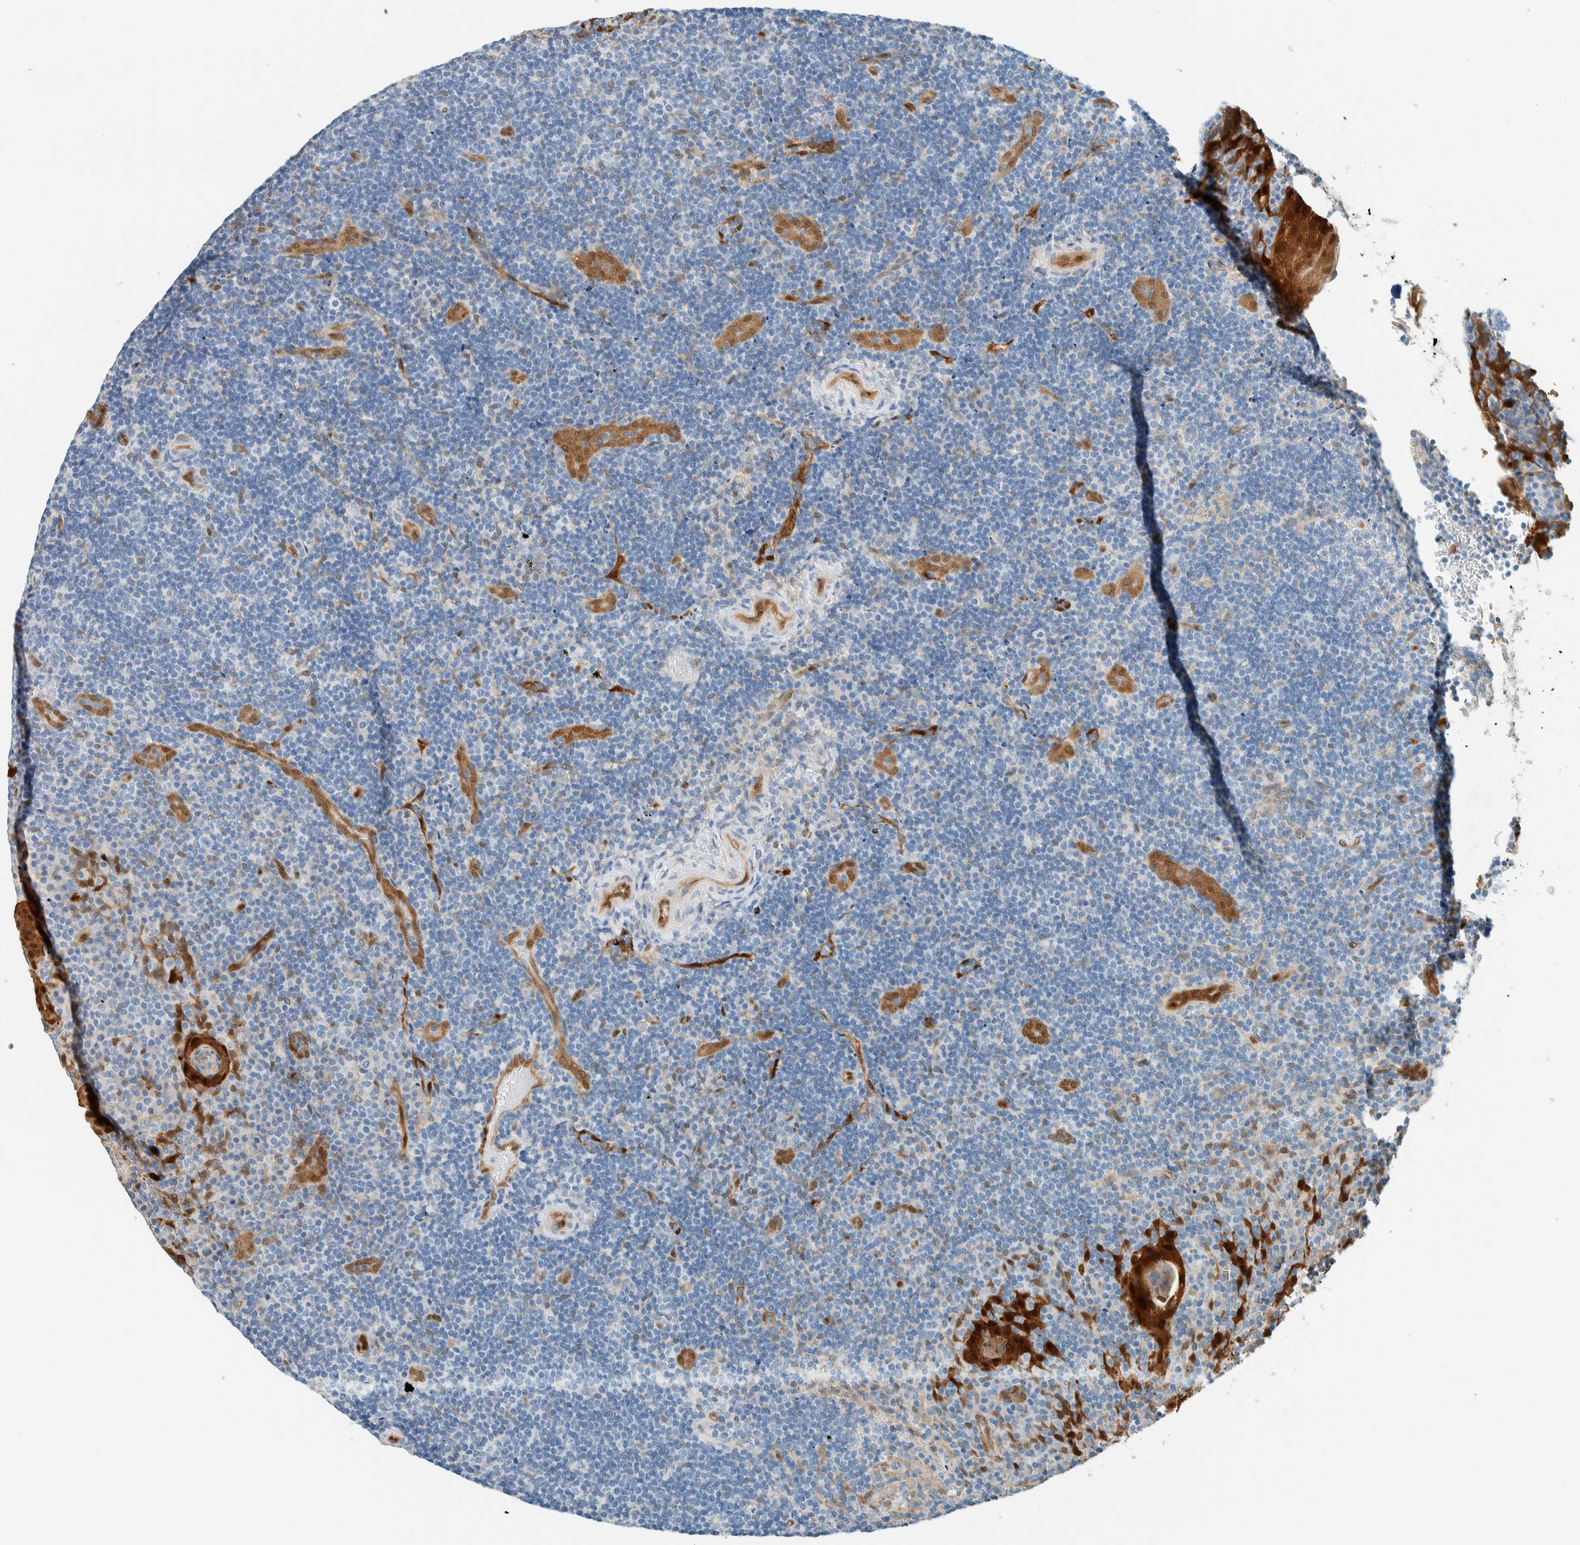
{"staining": {"intensity": "negative", "quantity": "none", "location": "none"}, "tissue": "lymphoma", "cell_type": "Tumor cells", "image_type": "cancer", "snomed": [{"axis": "morphology", "description": "Malignant lymphoma, non-Hodgkin's type, High grade"}, {"axis": "topography", "description": "Tonsil"}], "caption": "Tumor cells show no significant protein staining in lymphoma.", "gene": "NXN", "patient": {"sex": "female", "age": 36}}